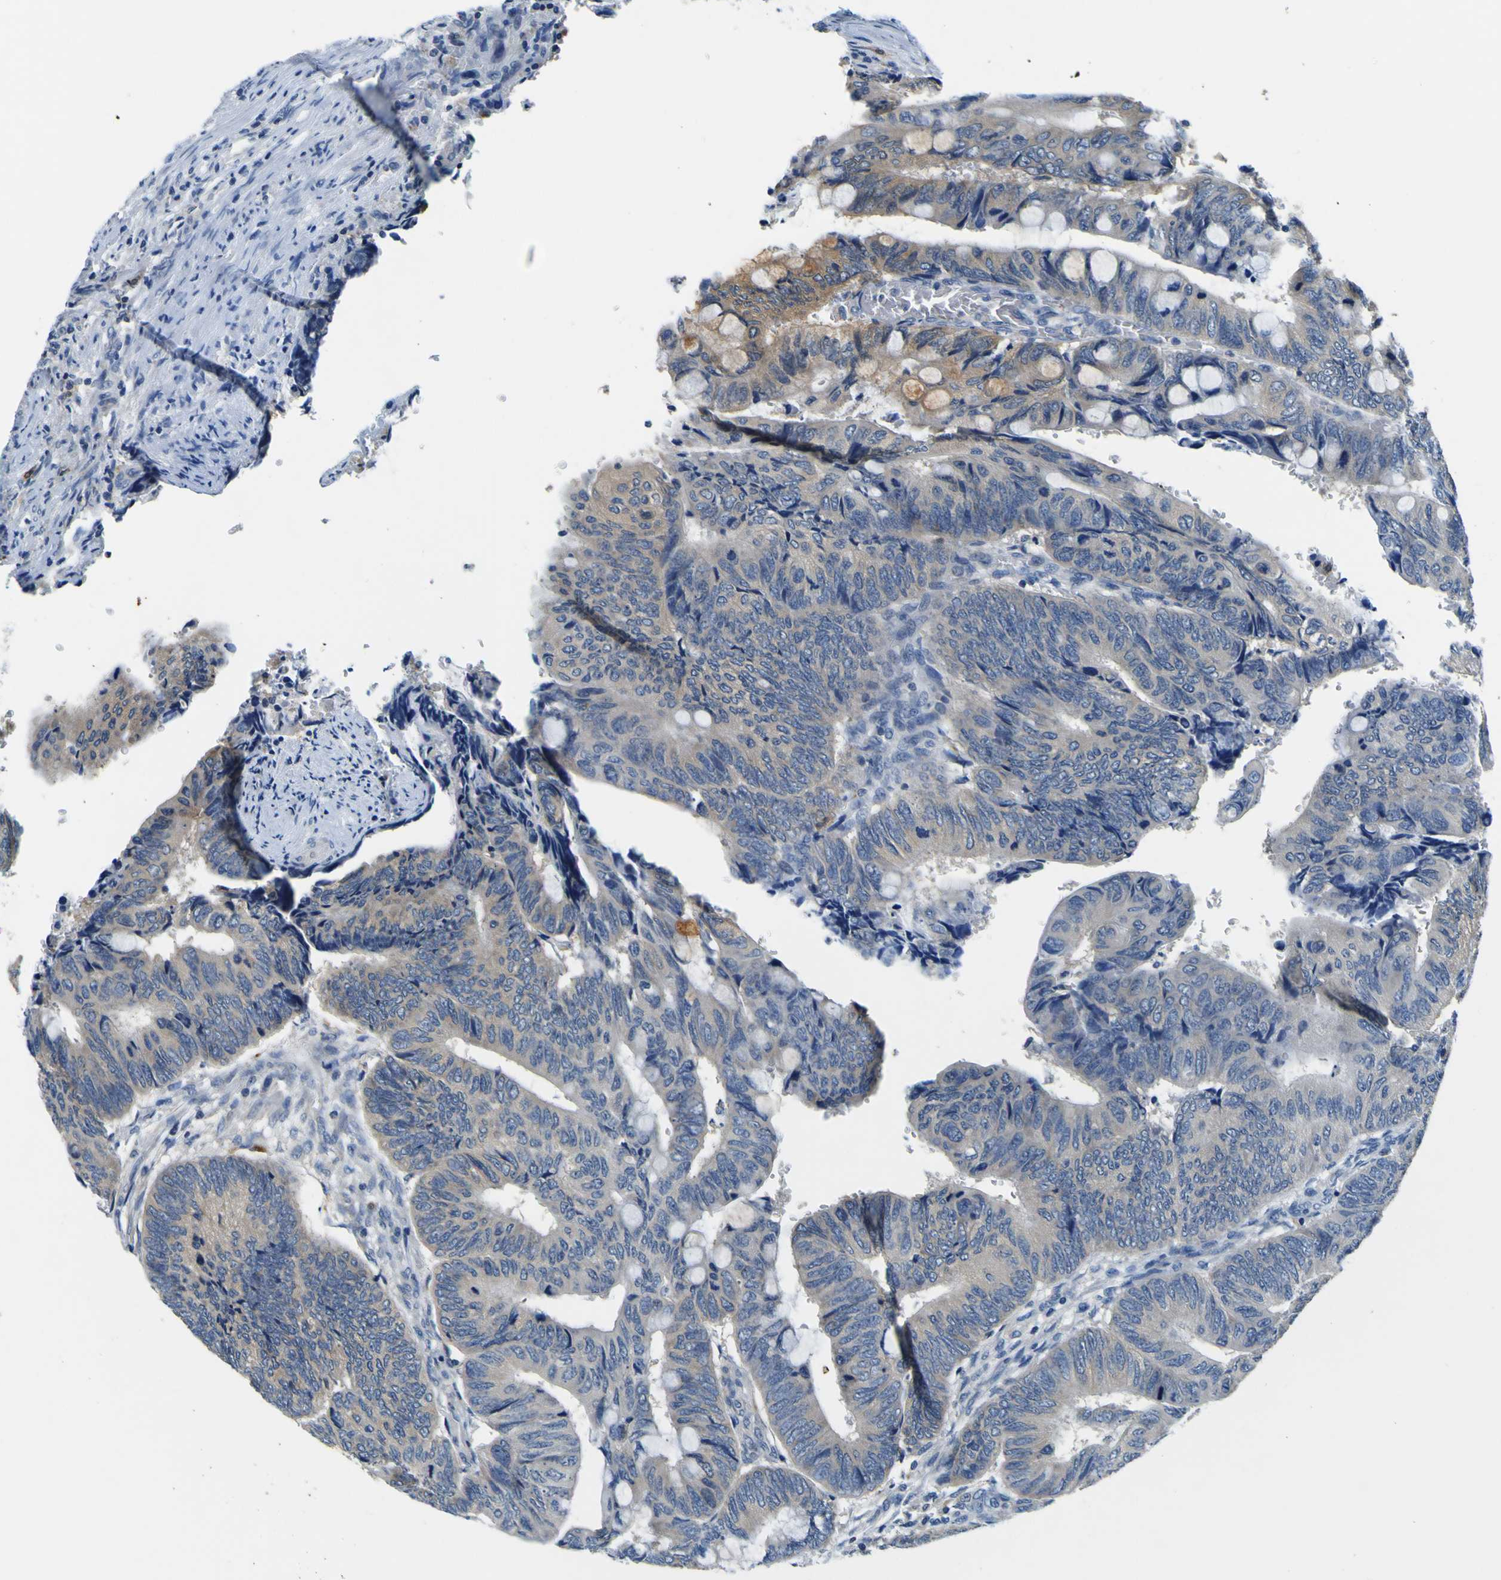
{"staining": {"intensity": "moderate", "quantity": "<25%", "location": "cytoplasmic/membranous"}, "tissue": "colorectal cancer", "cell_type": "Tumor cells", "image_type": "cancer", "snomed": [{"axis": "morphology", "description": "Normal tissue, NOS"}, {"axis": "morphology", "description": "Adenocarcinoma, NOS"}, {"axis": "topography", "description": "Rectum"}, {"axis": "topography", "description": "Peripheral nerve tissue"}], "caption": "Protein expression analysis of adenocarcinoma (colorectal) reveals moderate cytoplasmic/membranous positivity in about <25% of tumor cells. The protein of interest is stained brown, and the nuclei are stained in blue (DAB IHC with brightfield microscopy, high magnification).", "gene": "TNIK", "patient": {"sex": "male", "age": 92}}